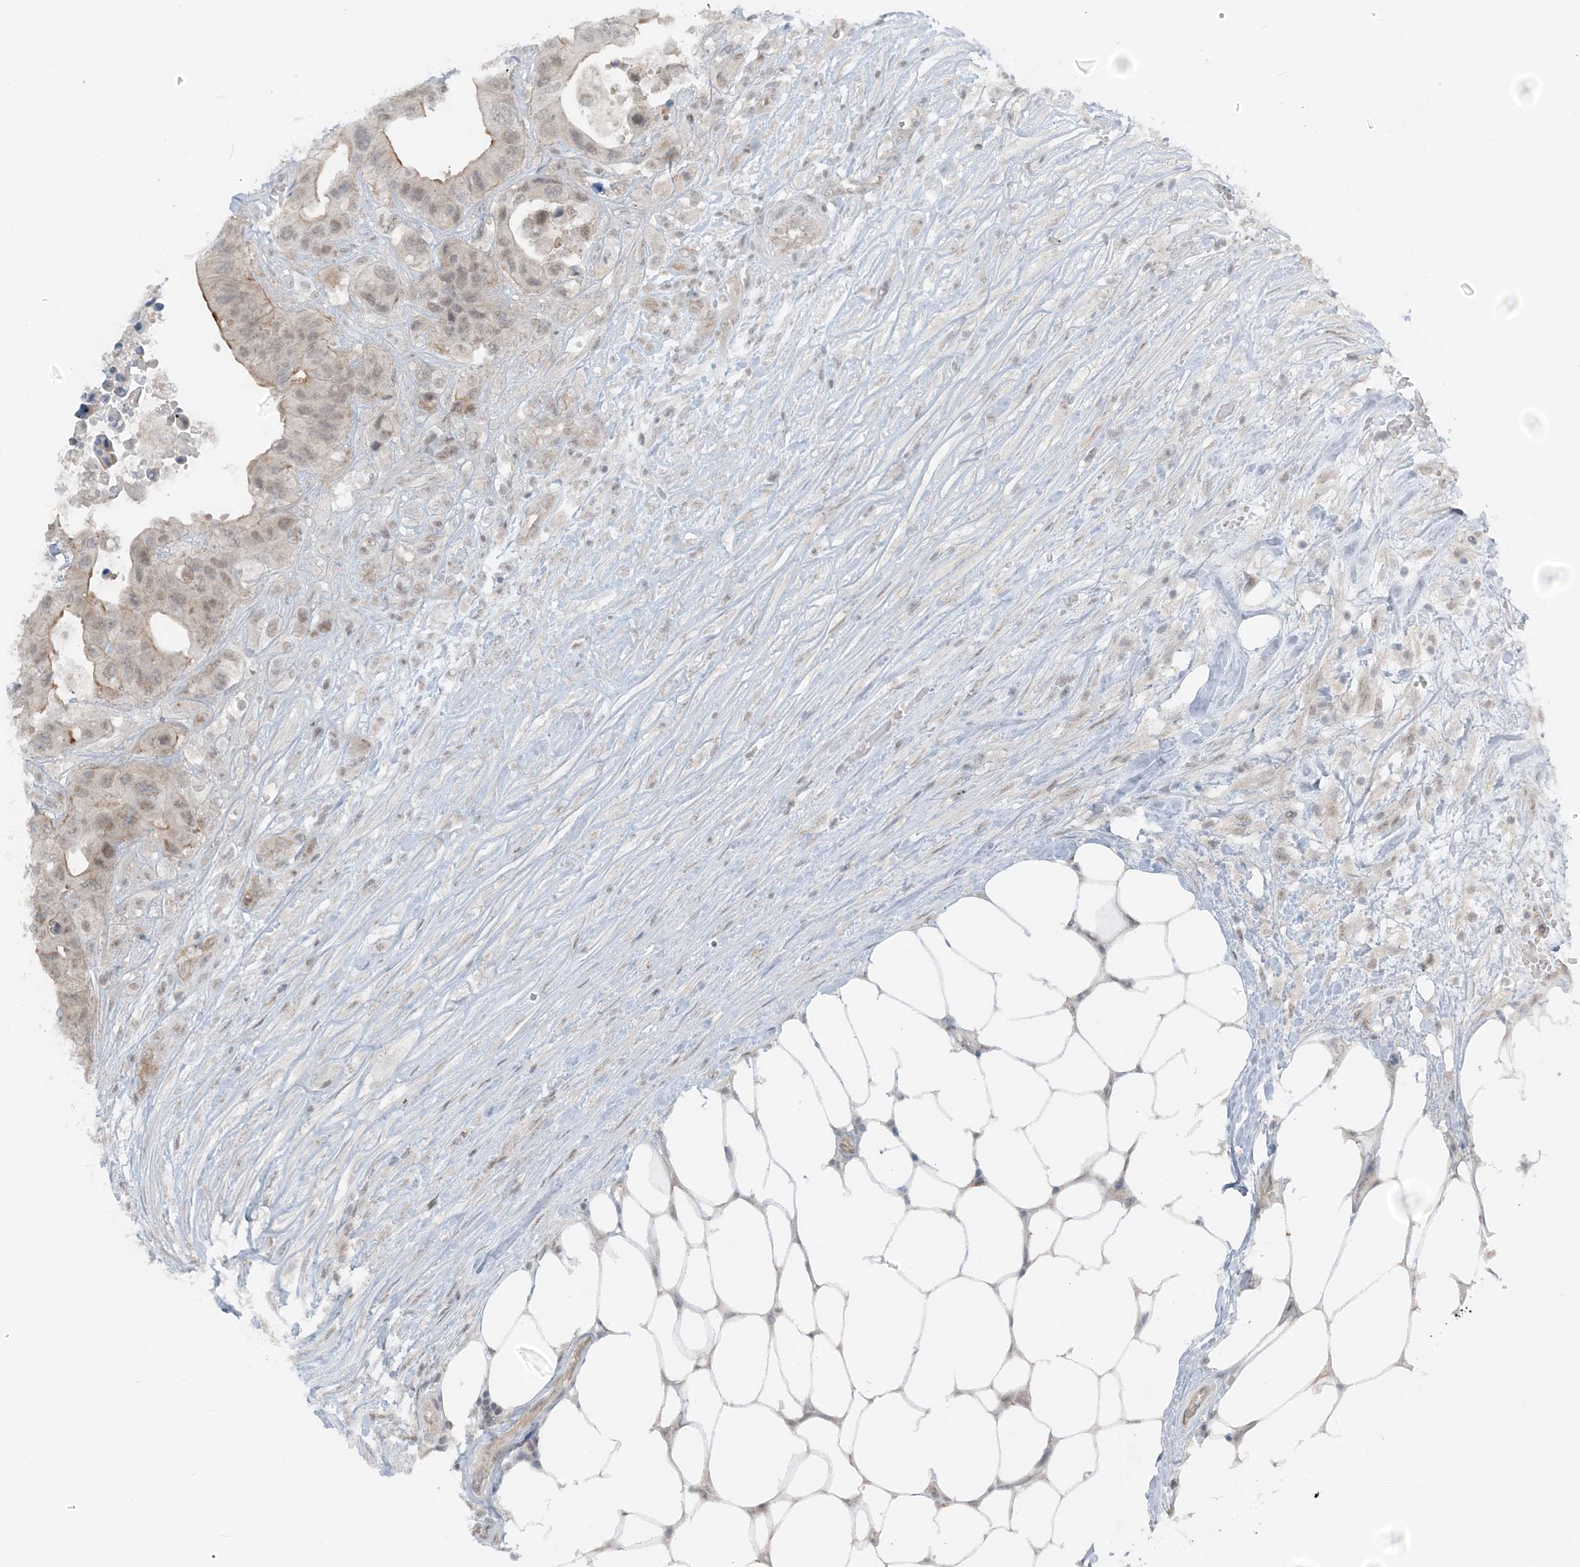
{"staining": {"intensity": "moderate", "quantity": "<25%", "location": "cytoplasmic/membranous,nuclear"}, "tissue": "colorectal cancer", "cell_type": "Tumor cells", "image_type": "cancer", "snomed": [{"axis": "morphology", "description": "Adenocarcinoma, NOS"}, {"axis": "topography", "description": "Colon"}], "caption": "Protein staining of colorectal adenocarcinoma tissue exhibits moderate cytoplasmic/membranous and nuclear expression in about <25% of tumor cells. The staining was performed using DAB (3,3'-diaminobenzidine) to visualize the protein expression in brown, while the nuclei were stained in blue with hematoxylin (Magnification: 20x).", "gene": "ATP11A", "patient": {"sex": "female", "age": 46}}